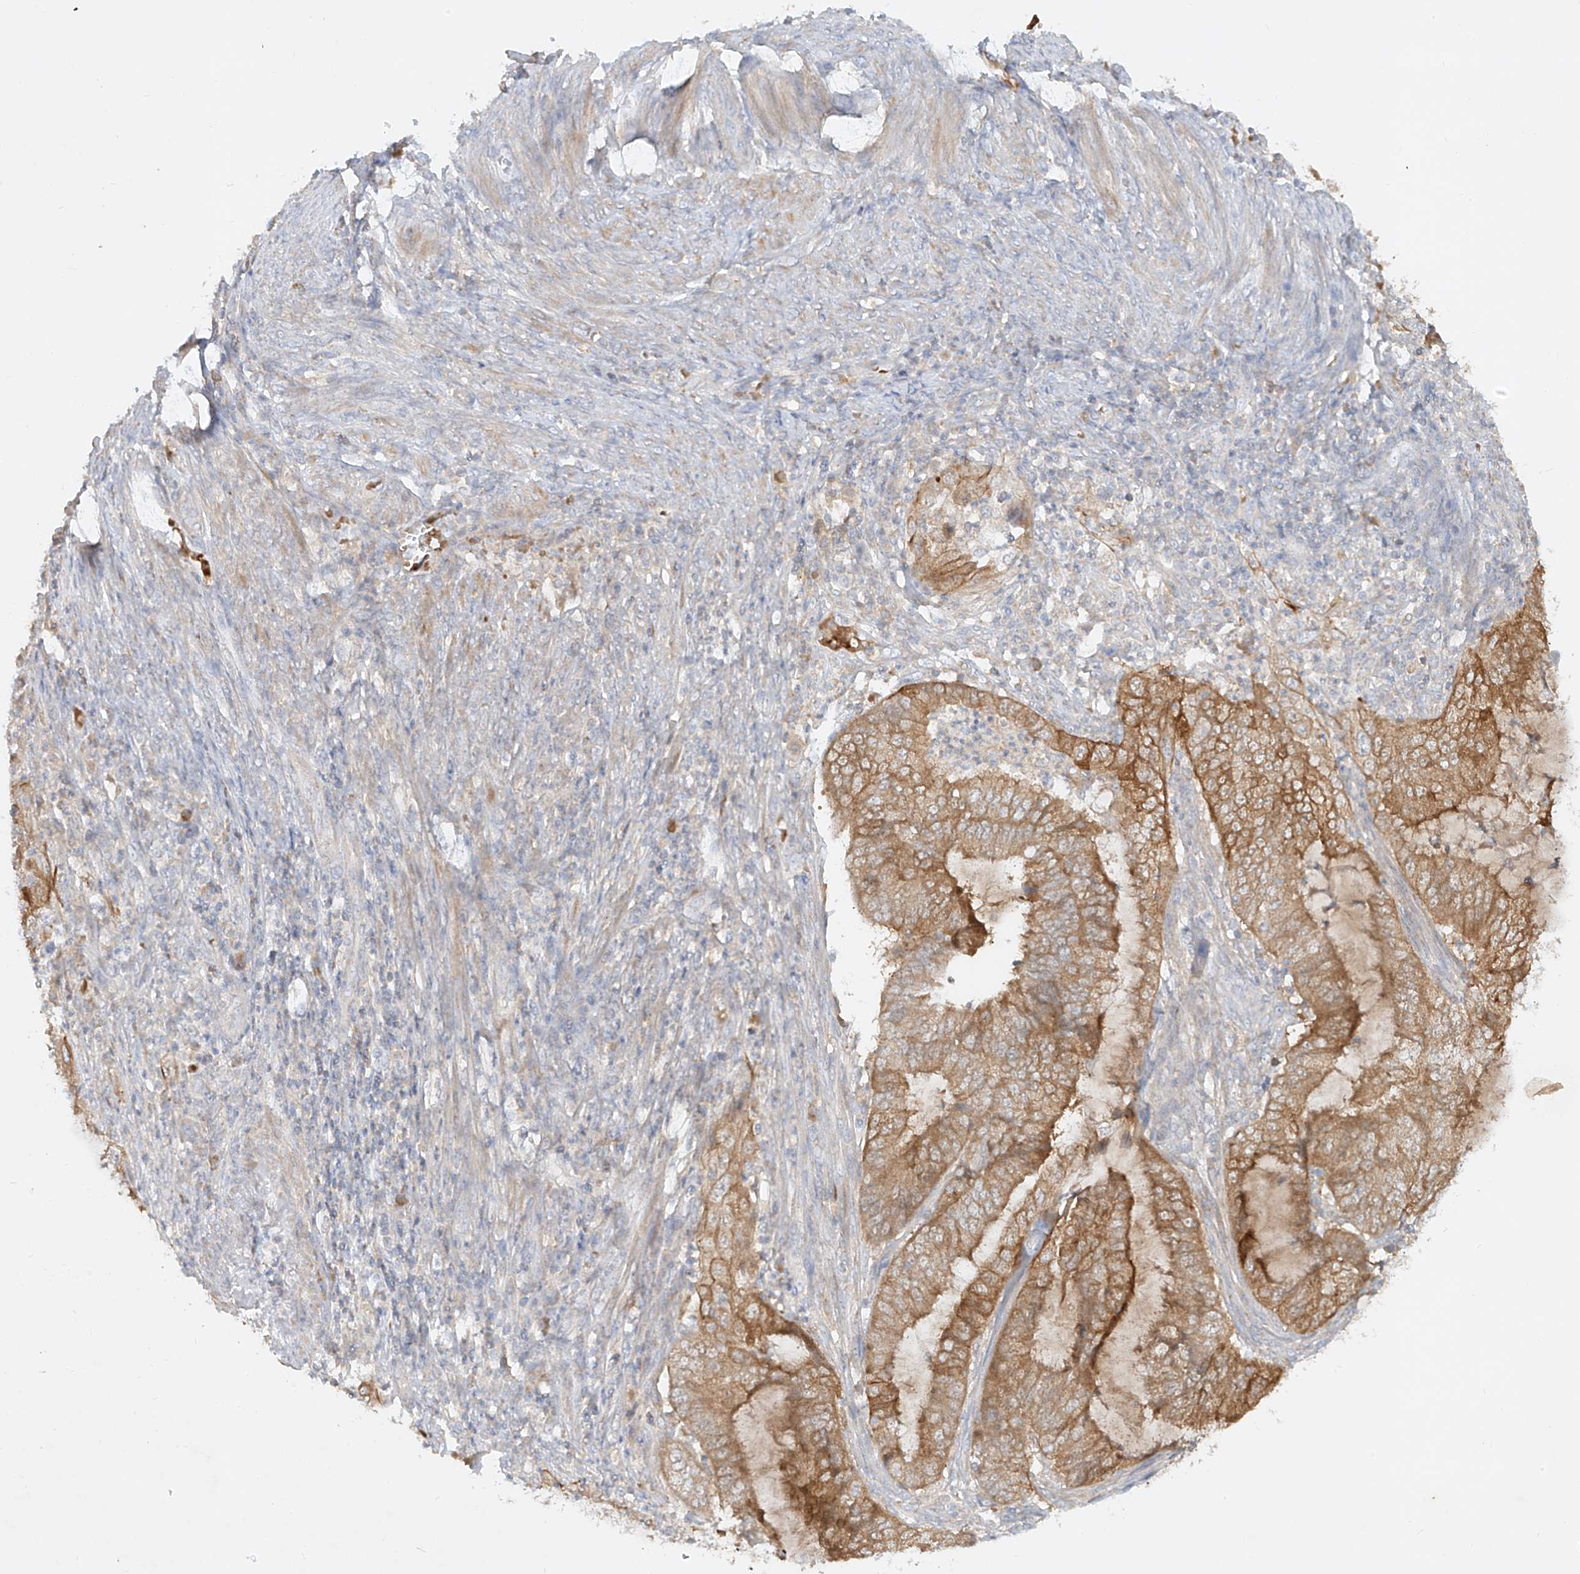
{"staining": {"intensity": "moderate", "quantity": ">75%", "location": "cytoplasmic/membranous"}, "tissue": "endometrial cancer", "cell_type": "Tumor cells", "image_type": "cancer", "snomed": [{"axis": "morphology", "description": "Adenocarcinoma, NOS"}, {"axis": "topography", "description": "Endometrium"}], "caption": "Tumor cells exhibit moderate cytoplasmic/membranous staining in about >75% of cells in adenocarcinoma (endometrial). Using DAB (3,3'-diaminobenzidine) (brown) and hematoxylin (blue) stains, captured at high magnification using brightfield microscopy.", "gene": "KPNA7", "patient": {"sex": "female", "age": 51}}